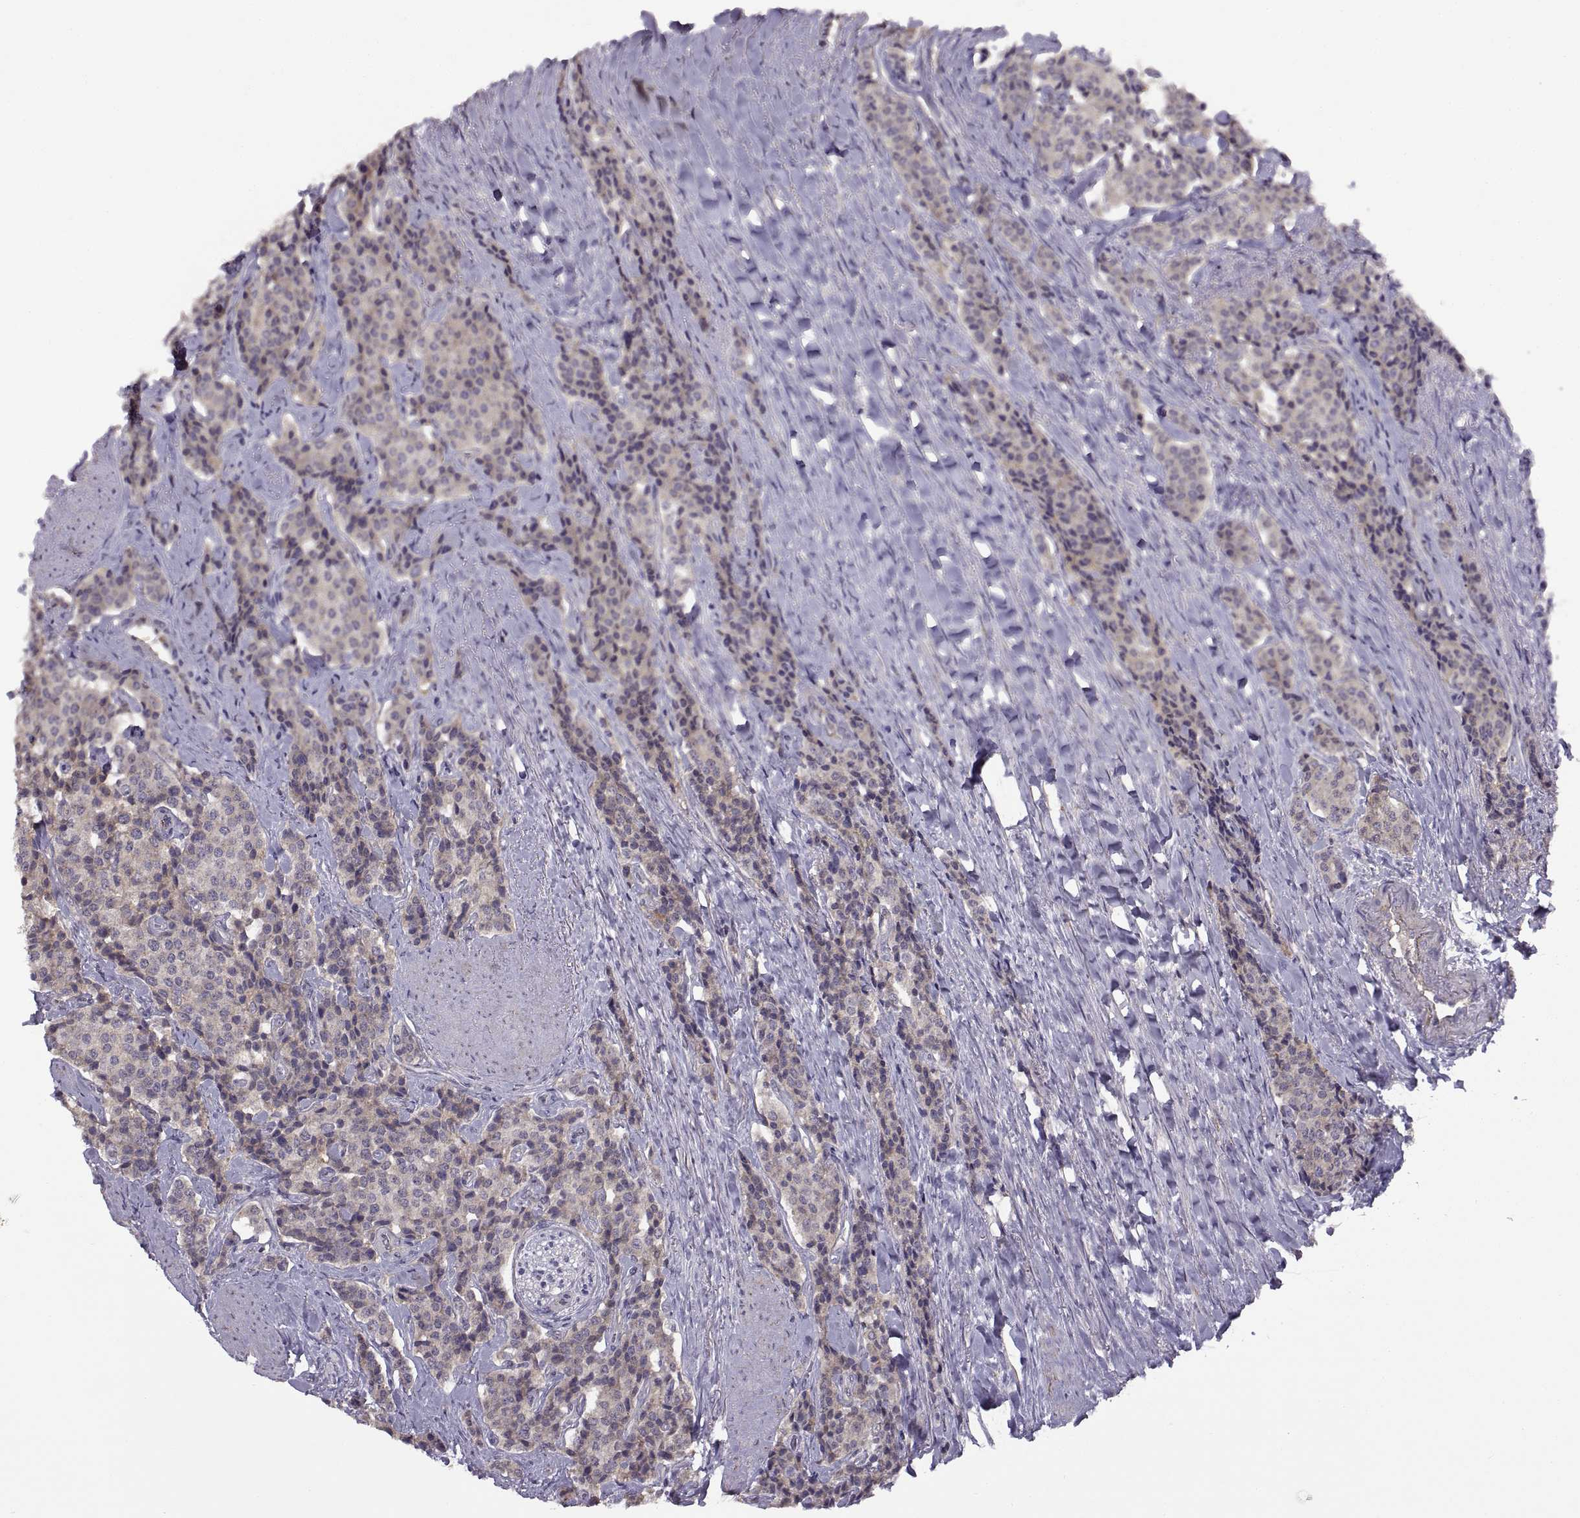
{"staining": {"intensity": "negative", "quantity": "none", "location": "none"}, "tissue": "carcinoid", "cell_type": "Tumor cells", "image_type": "cancer", "snomed": [{"axis": "morphology", "description": "Carcinoid, malignant, NOS"}, {"axis": "topography", "description": "Small intestine"}], "caption": "Human malignant carcinoid stained for a protein using IHC shows no expression in tumor cells.", "gene": "NMNAT2", "patient": {"sex": "female", "age": 58}}